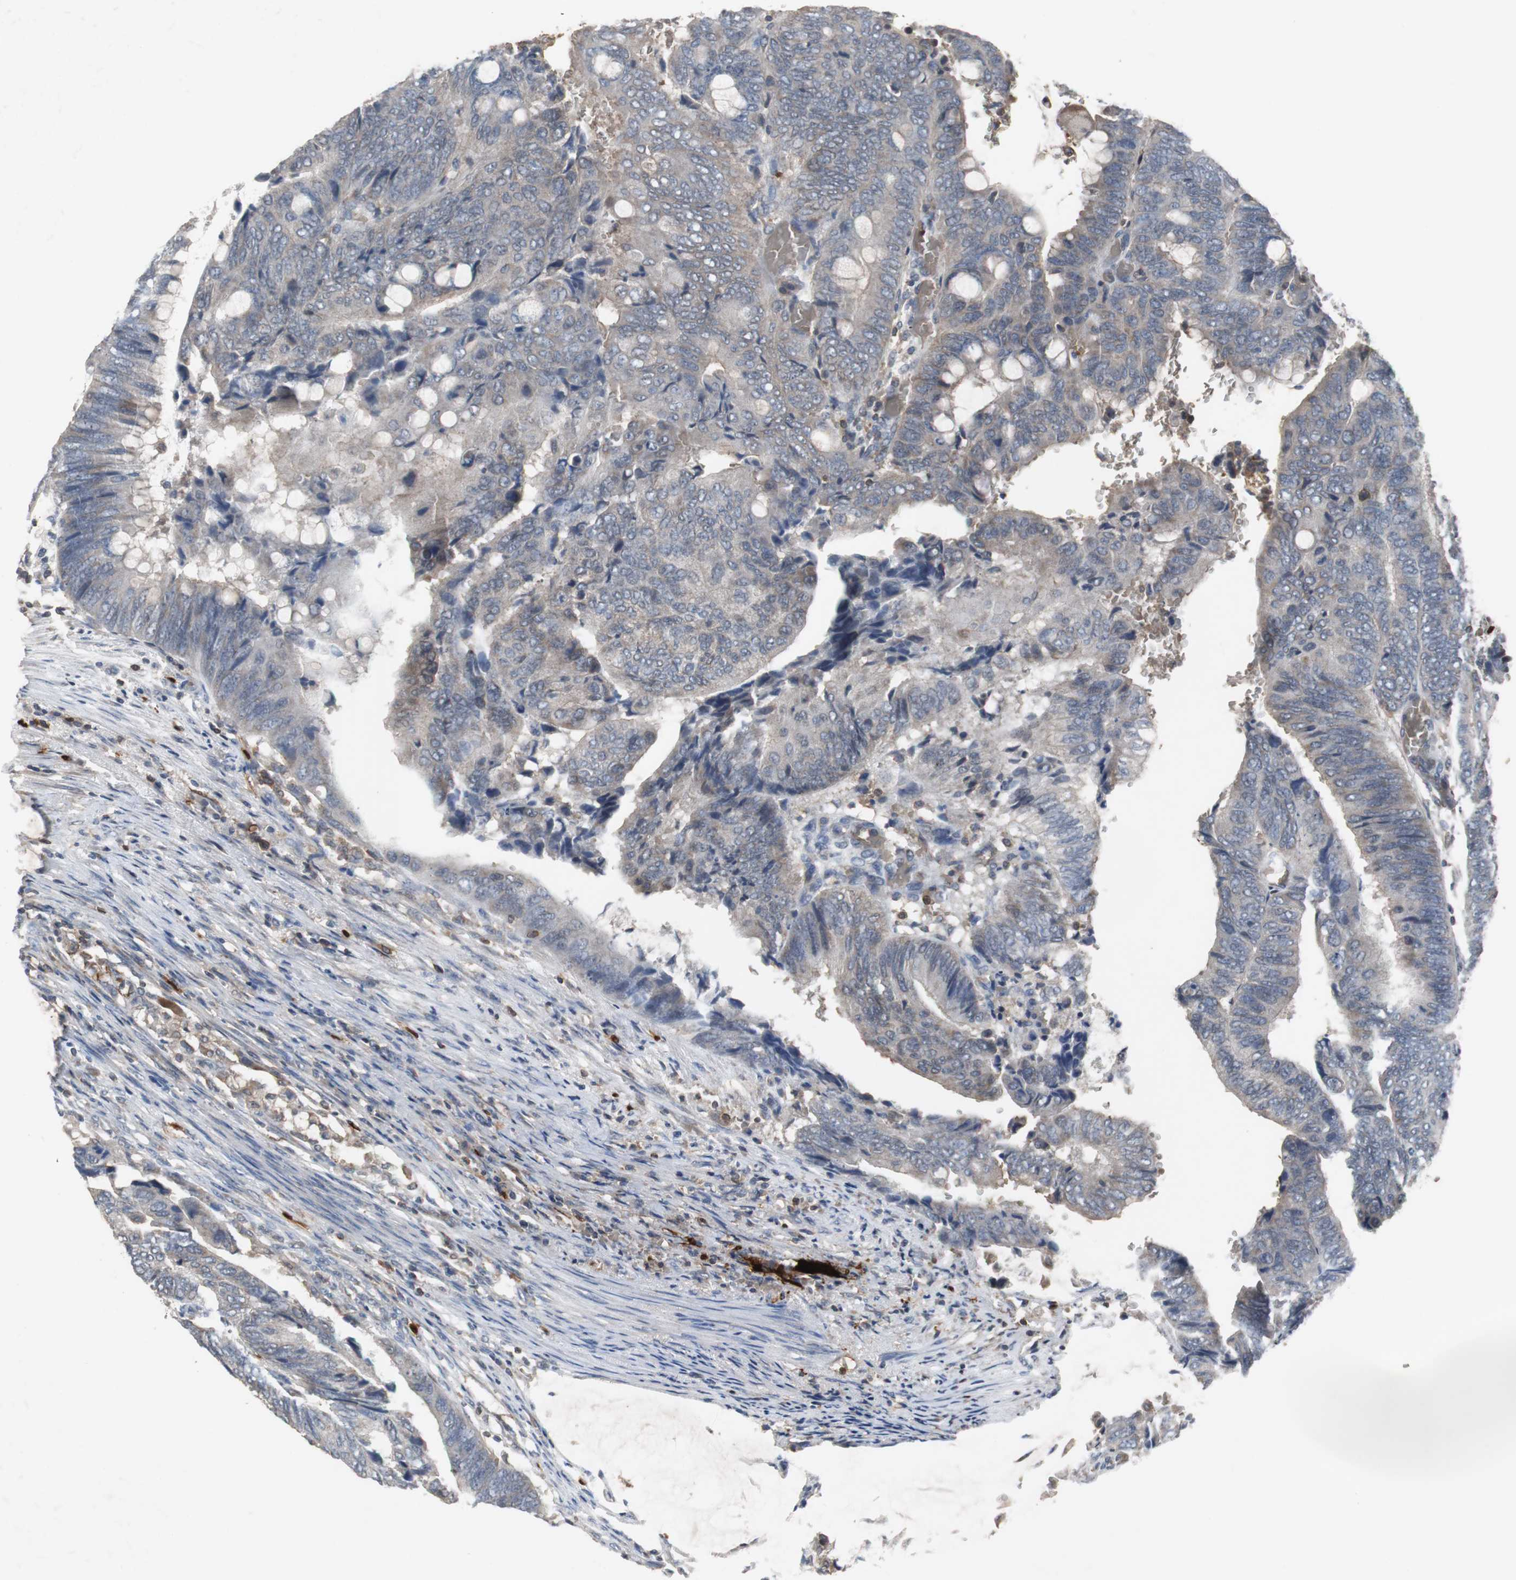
{"staining": {"intensity": "weak", "quantity": "25%-75%", "location": "cytoplasmic/membranous"}, "tissue": "colorectal cancer", "cell_type": "Tumor cells", "image_type": "cancer", "snomed": [{"axis": "morphology", "description": "Normal tissue, NOS"}, {"axis": "morphology", "description": "Adenocarcinoma, NOS"}, {"axis": "topography", "description": "Rectum"}, {"axis": "topography", "description": "Peripheral nerve tissue"}], "caption": "Tumor cells exhibit weak cytoplasmic/membranous expression in approximately 25%-75% of cells in colorectal adenocarcinoma. (DAB = brown stain, brightfield microscopy at high magnification).", "gene": "CALB2", "patient": {"sex": "male", "age": 92}}